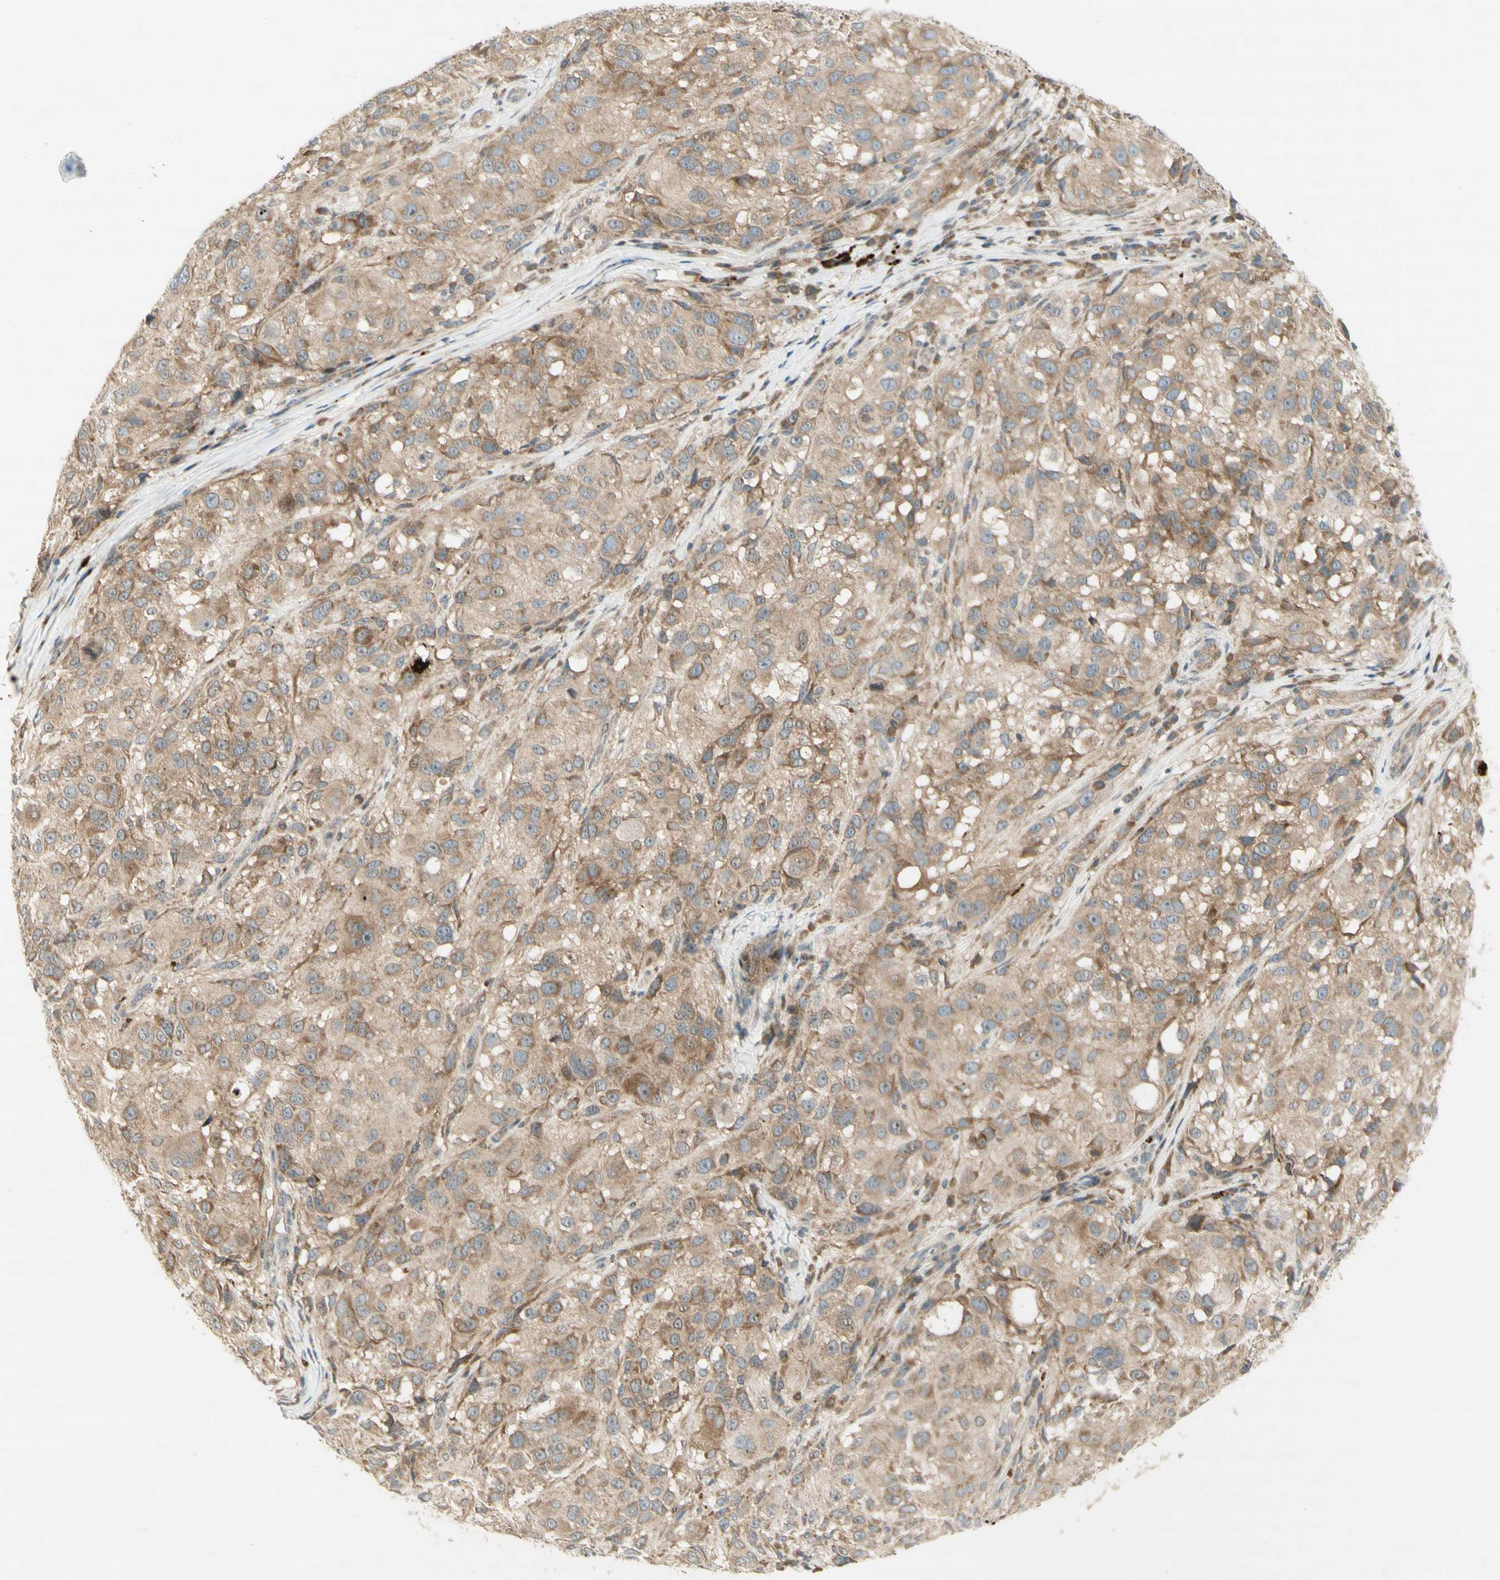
{"staining": {"intensity": "moderate", "quantity": "<25%", "location": "cytoplasmic/membranous"}, "tissue": "melanoma", "cell_type": "Tumor cells", "image_type": "cancer", "snomed": [{"axis": "morphology", "description": "Necrosis, NOS"}, {"axis": "morphology", "description": "Malignant melanoma, NOS"}, {"axis": "topography", "description": "Skin"}], "caption": "Brown immunohistochemical staining in malignant melanoma displays moderate cytoplasmic/membranous staining in about <25% of tumor cells. The staining was performed using DAB, with brown indicating positive protein expression. Nuclei are stained blue with hematoxylin.", "gene": "ETF1", "patient": {"sex": "female", "age": 87}}